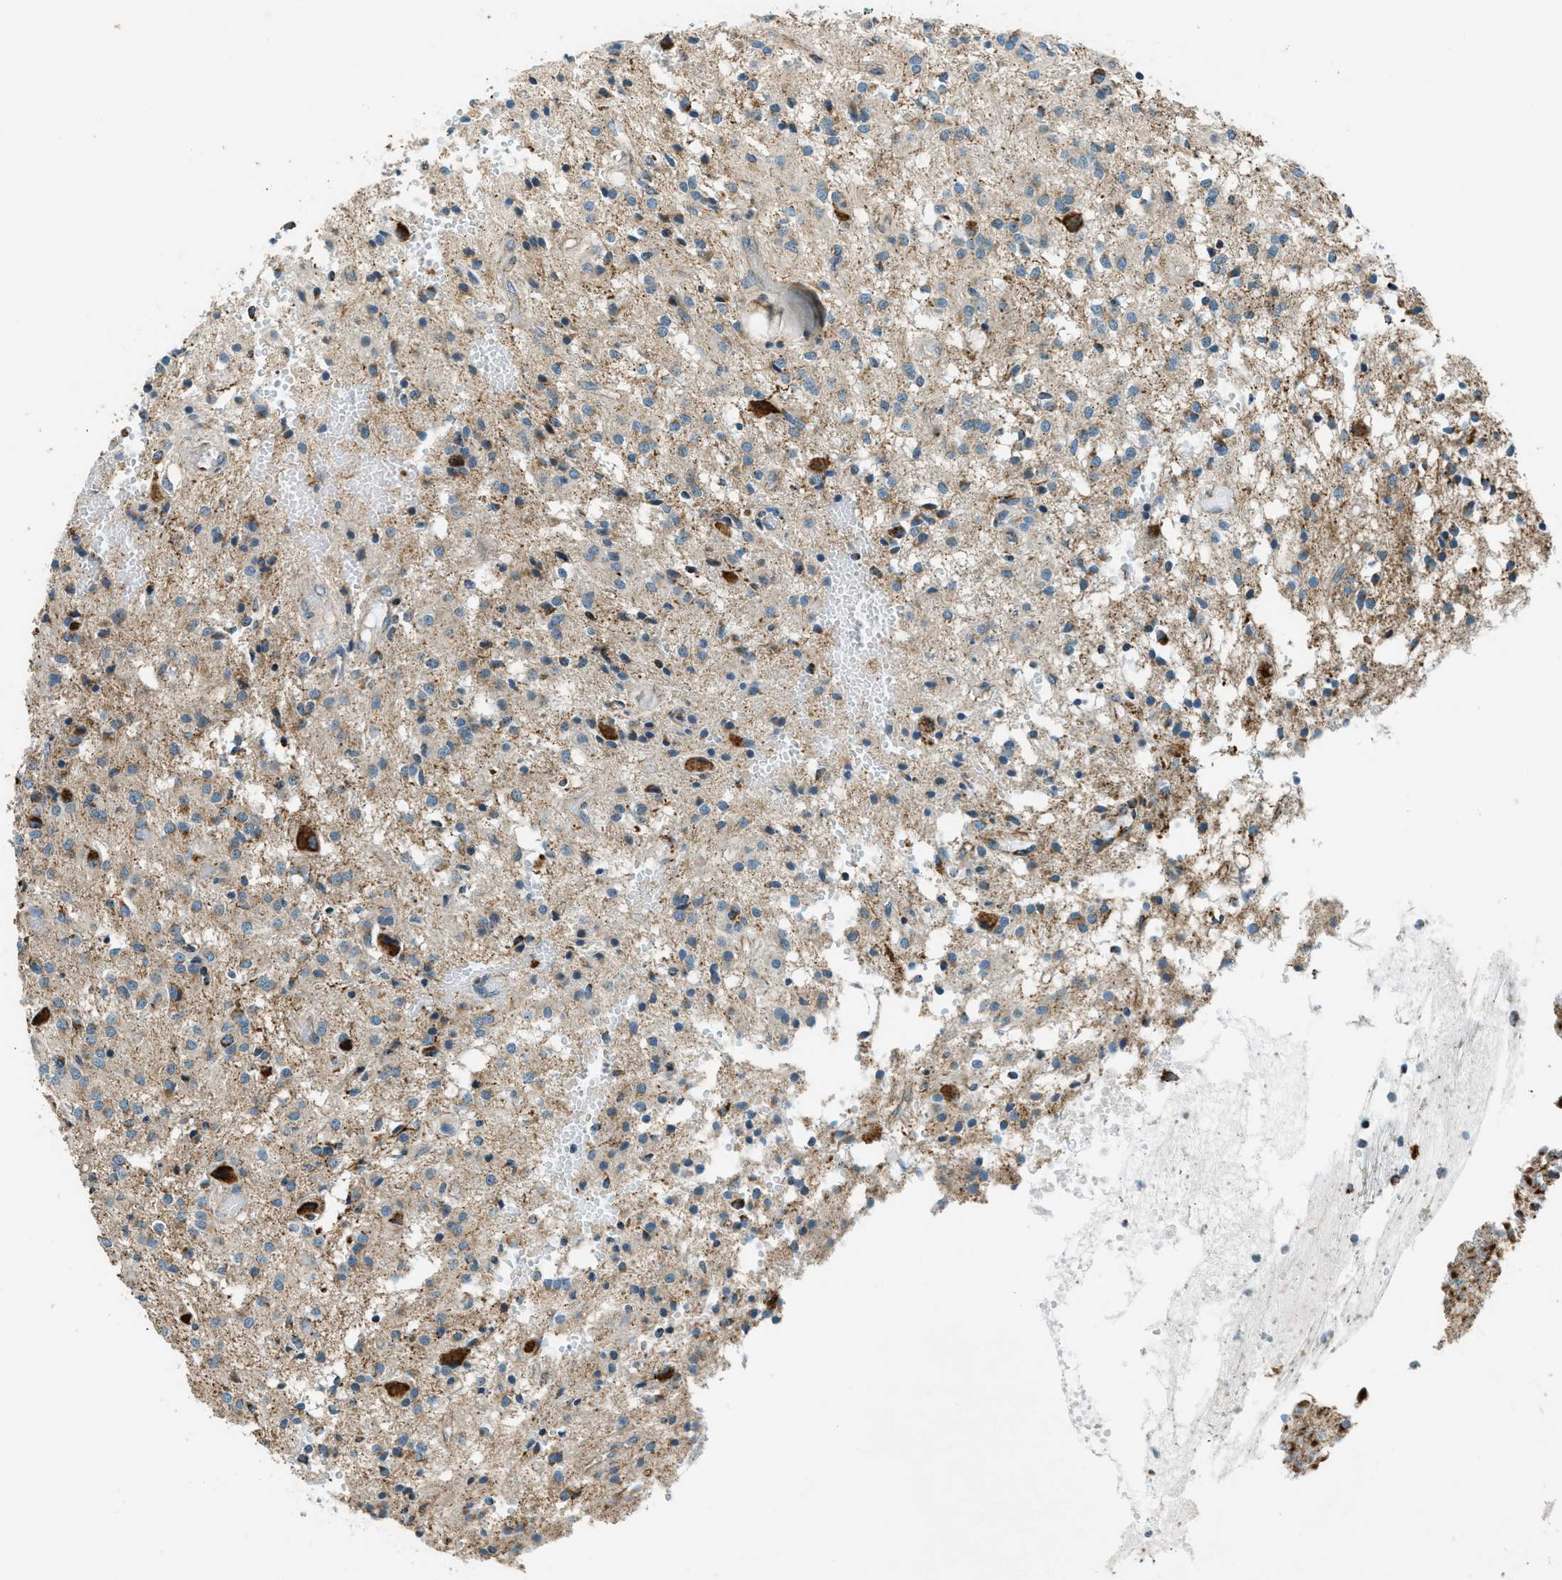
{"staining": {"intensity": "weak", "quantity": "<25%", "location": "cytoplasmic/membranous"}, "tissue": "glioma", "cell_type": "Tumor cells", "image_type": "cancer", "snomed": [{"axis": "morphology", "description": "Glioma, malignant, High grade"}, {"axis": "topography", "description": "Brain"}], "caption": "High power microscopy histopathology image of an immunohistochemistry histopathology image of glioma, revealing no significant staining in tumor cells.", "gene": "CHST15", "patient": {"sex": "female", "age": 59}}